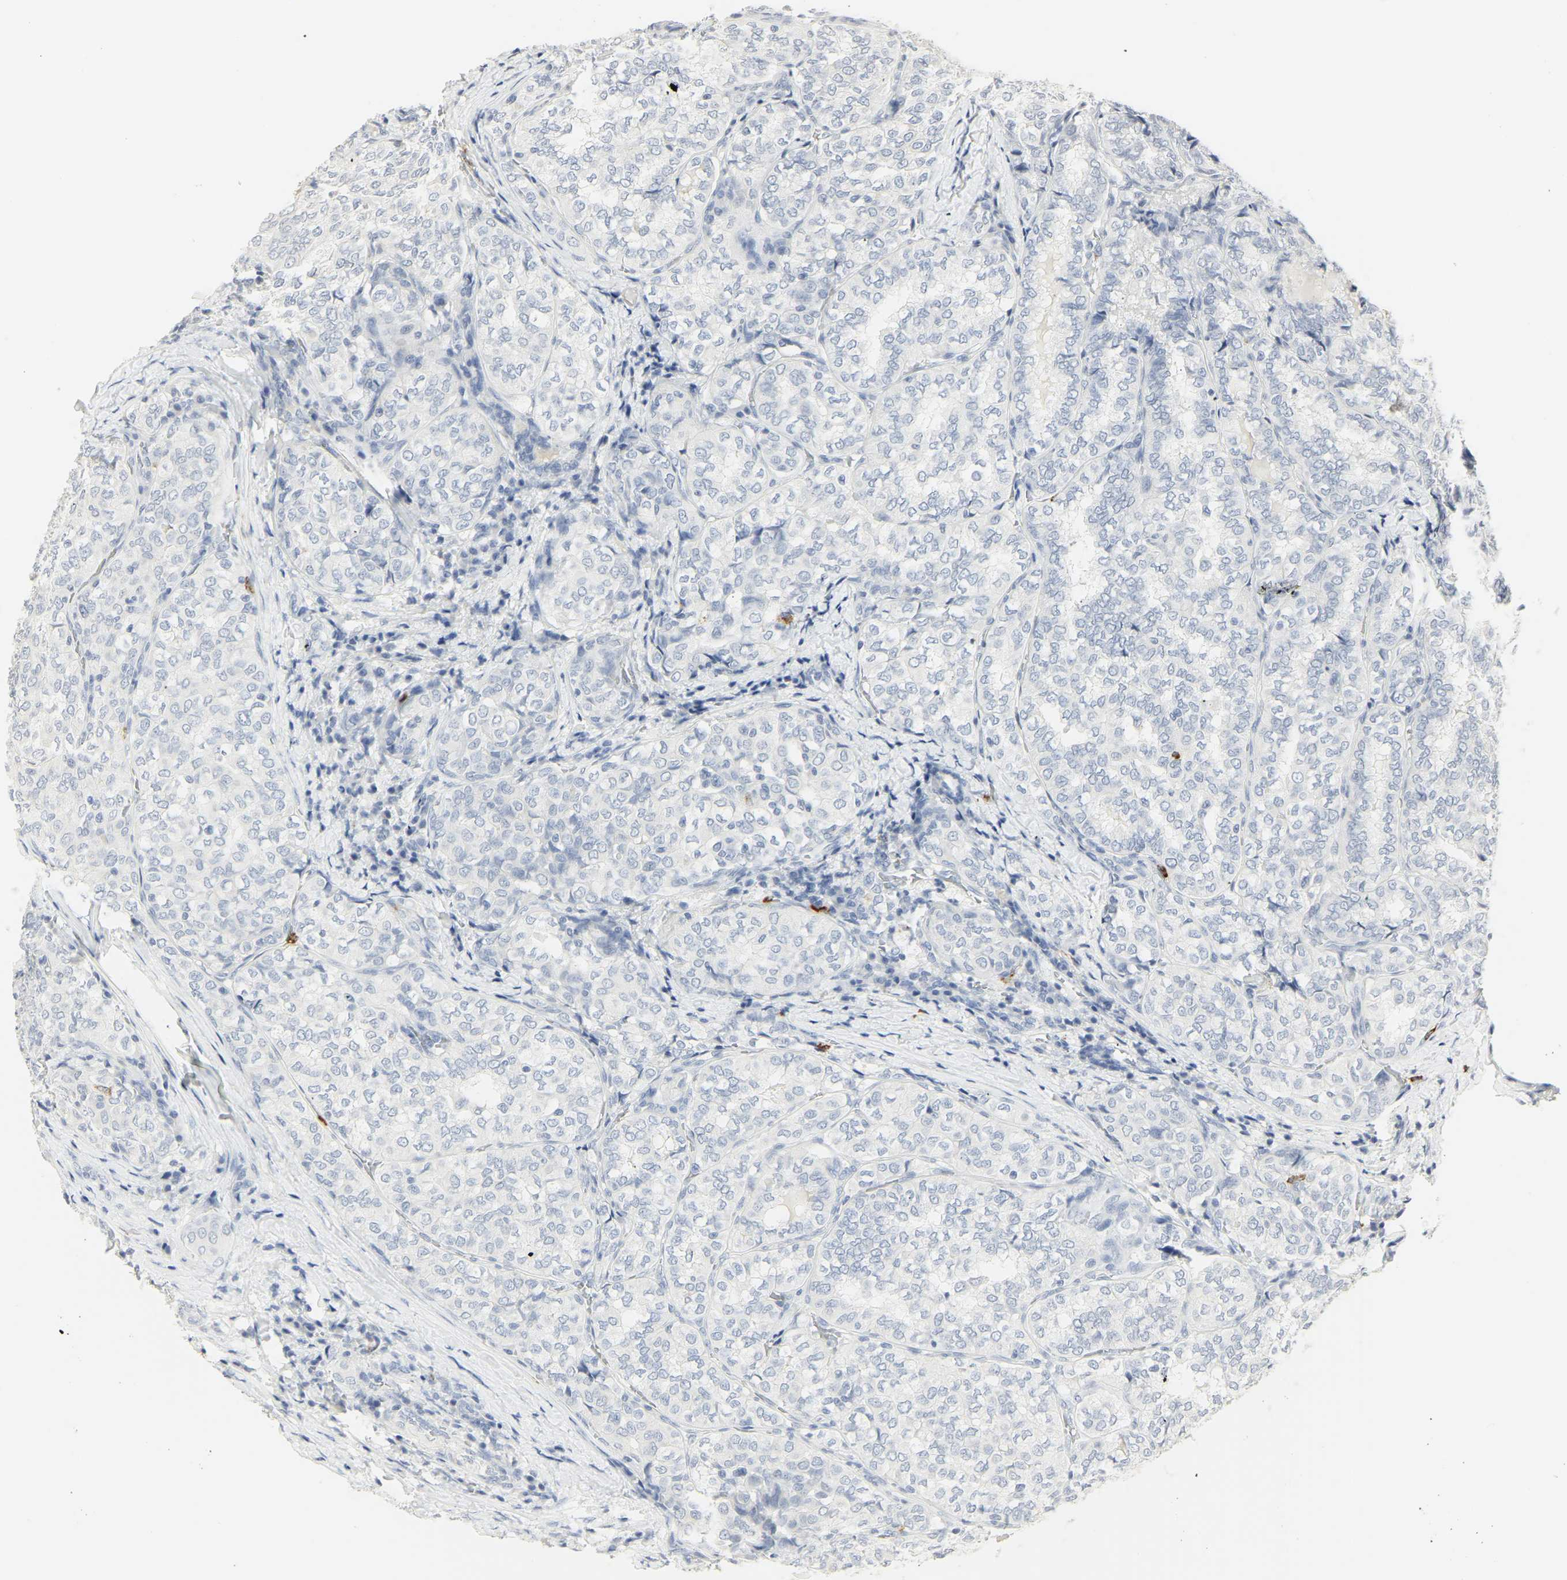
{"staining": {"intensity": "negative", "quantity": "none", "location": "none"}, "tissue": "thyroid cancer", "cell_type": "Tumor cells", "image_type": "cancer", "snomed": [{"axis": "morphology", "description": "Normal tissue, NOS"}, {"axis": "morphology", "description": "Papillary adenocarcinoma, NOS"}, {"axis": "topography", "description": "Thyroid gland"}], "caption": "IHC of thyroid cancer exhibits no positivity in tumor cells. The staining was performed using DAB (3,3'-diaminobenzidine) to visualize the protein expression in brown, while the nuclei were stained in blue with hematoxylin (Magnification: 20x).", "gene": "MPO", "patient": {"sex": "female", "age": 30}}